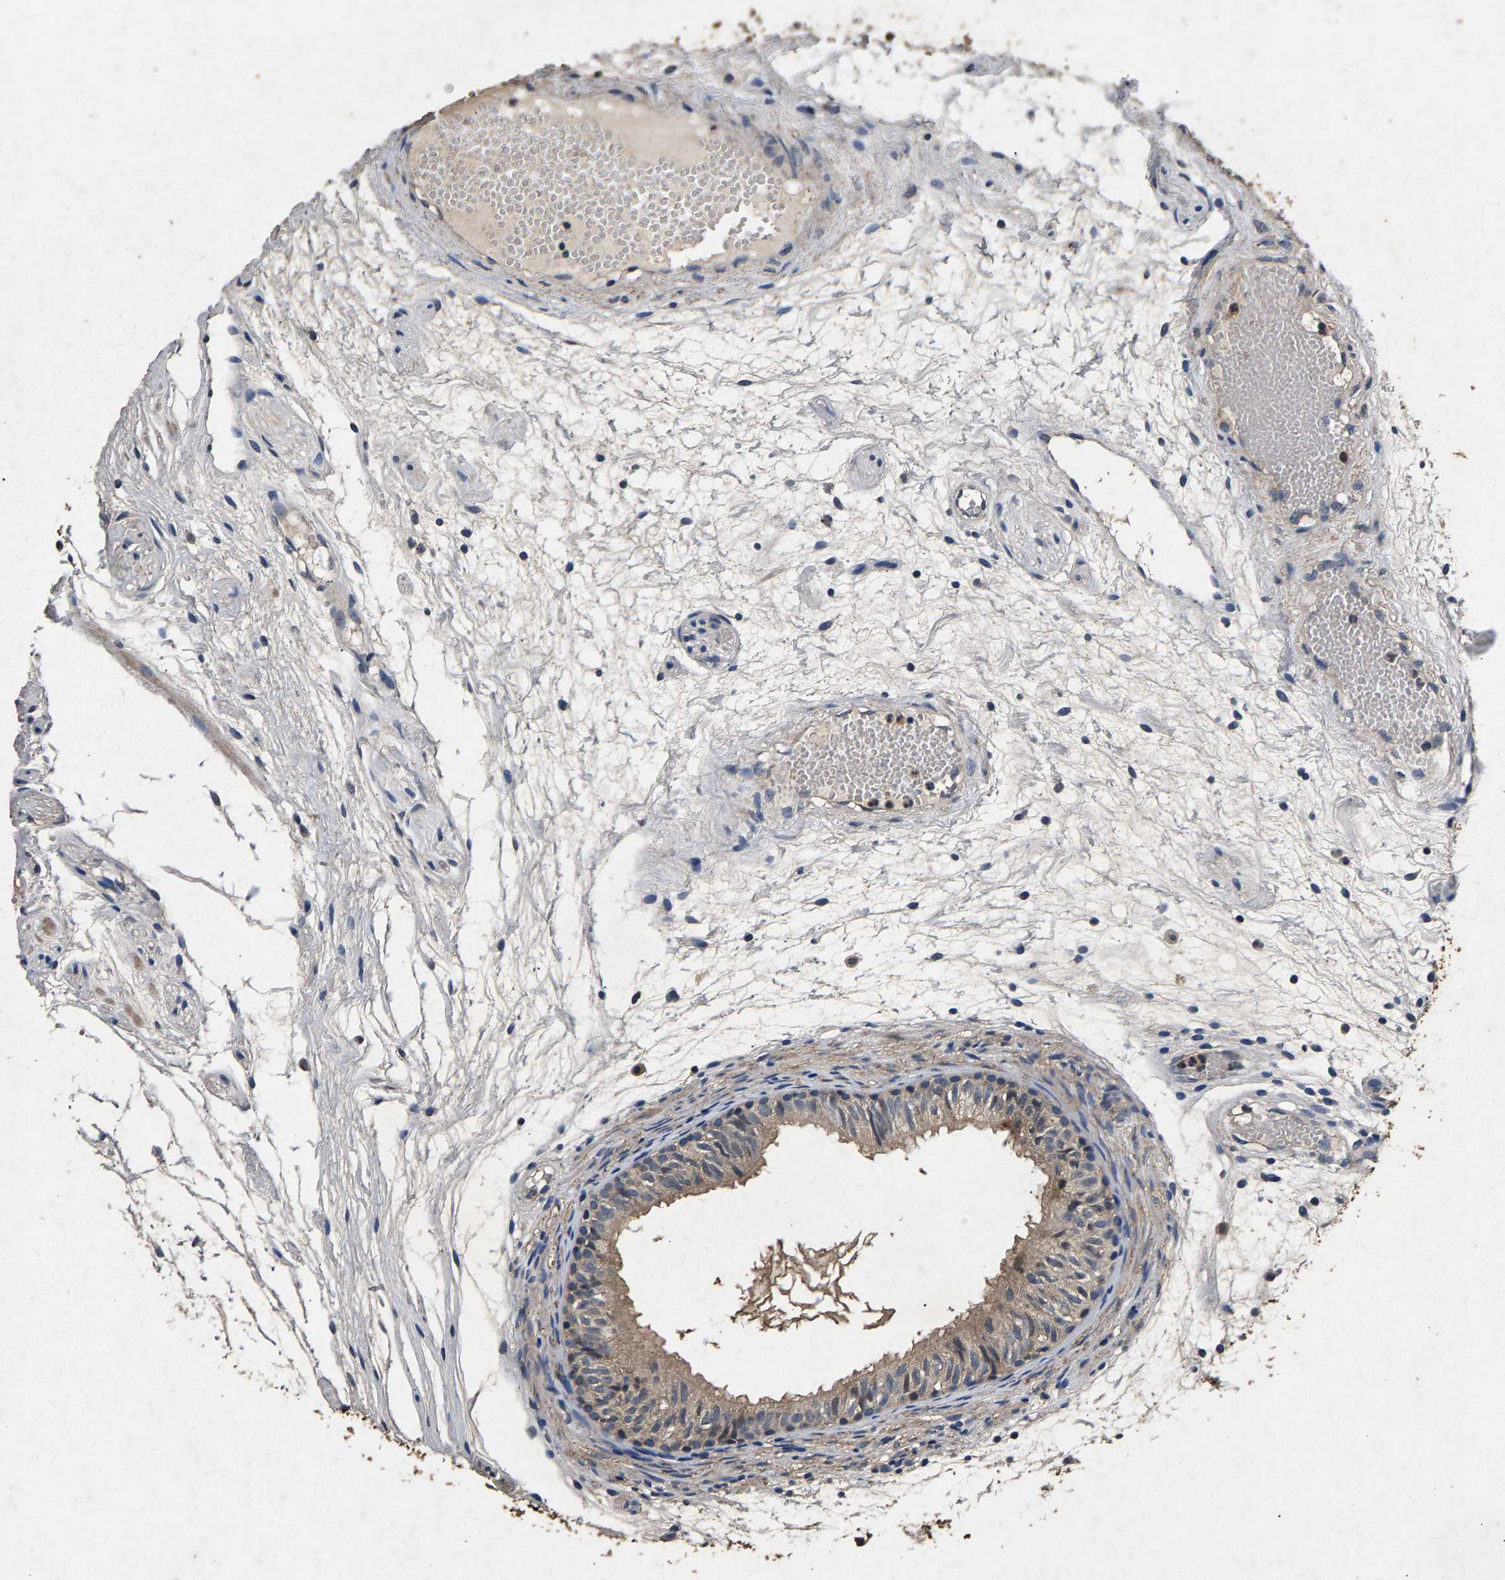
{"staining": {"intensity": "weak", "quantity": ">75%", "location": "cytoplasmic/membranous"}, "tissue": "epididymis", "cell_type": "Glandular cells", "image_type": "normal", "snomed": [{"axis": "morphology", "description": "Normal tissue, NOS"}, {"axis": "morphology", "description": "Atrophy, NOS"}, {"axis": "topography", "description": "Testis"}, {"axis": "topography", "description": "Epididymis"}], "caption": "IHC micrograph of benign epididymis stained for a protein (brown), which displays low levels of weak cytoplasmic/membranous staining in about >75% of glandular cells.", "gene": "PPP1CC", "patient": {"sex": "male", "age": 18}}